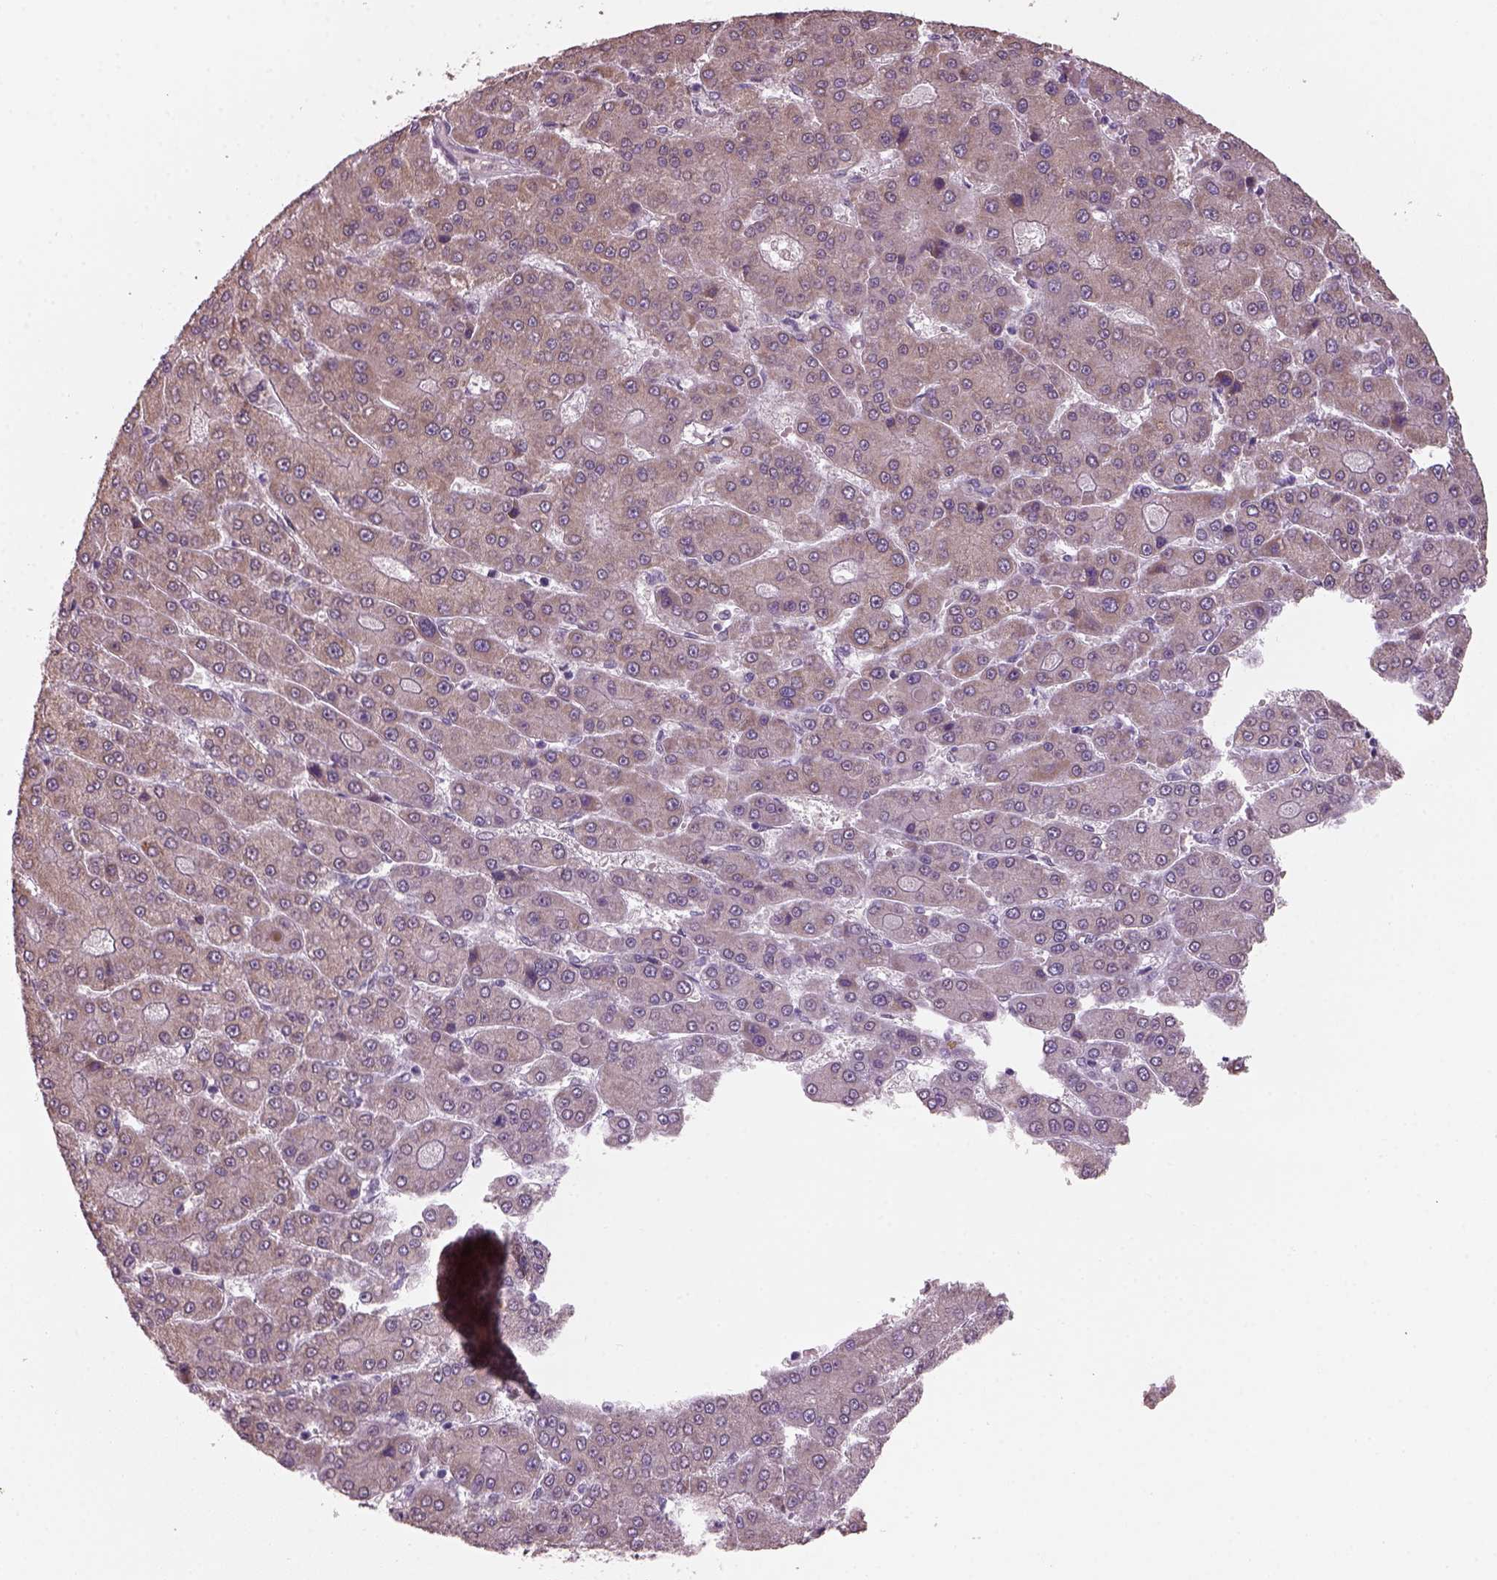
{"staining": {"intensity": "weak", "quantity": ">75%", "location": "cytoplasmic/membranous"}, "tissue": "liver cancer", "cell_type": "Tumor cells", "image_type": "cancer", "snomed": [{"axis": "morphology", "description": "Carcinoma, Hepatocellular, NOS"}, {"axis": "topography", "description": "Liver"}], "caption": "The immunohistochemical stain labels weak cytoplasmic/membranous positivity in tumor cells of liver cancer (hepatocellular carcinoma) tissue. The protein of interest is shown in brown color, while the nuclei are stained blue.", "gene": "NAT8", "patient": {"sex": "male", "age": 70}}